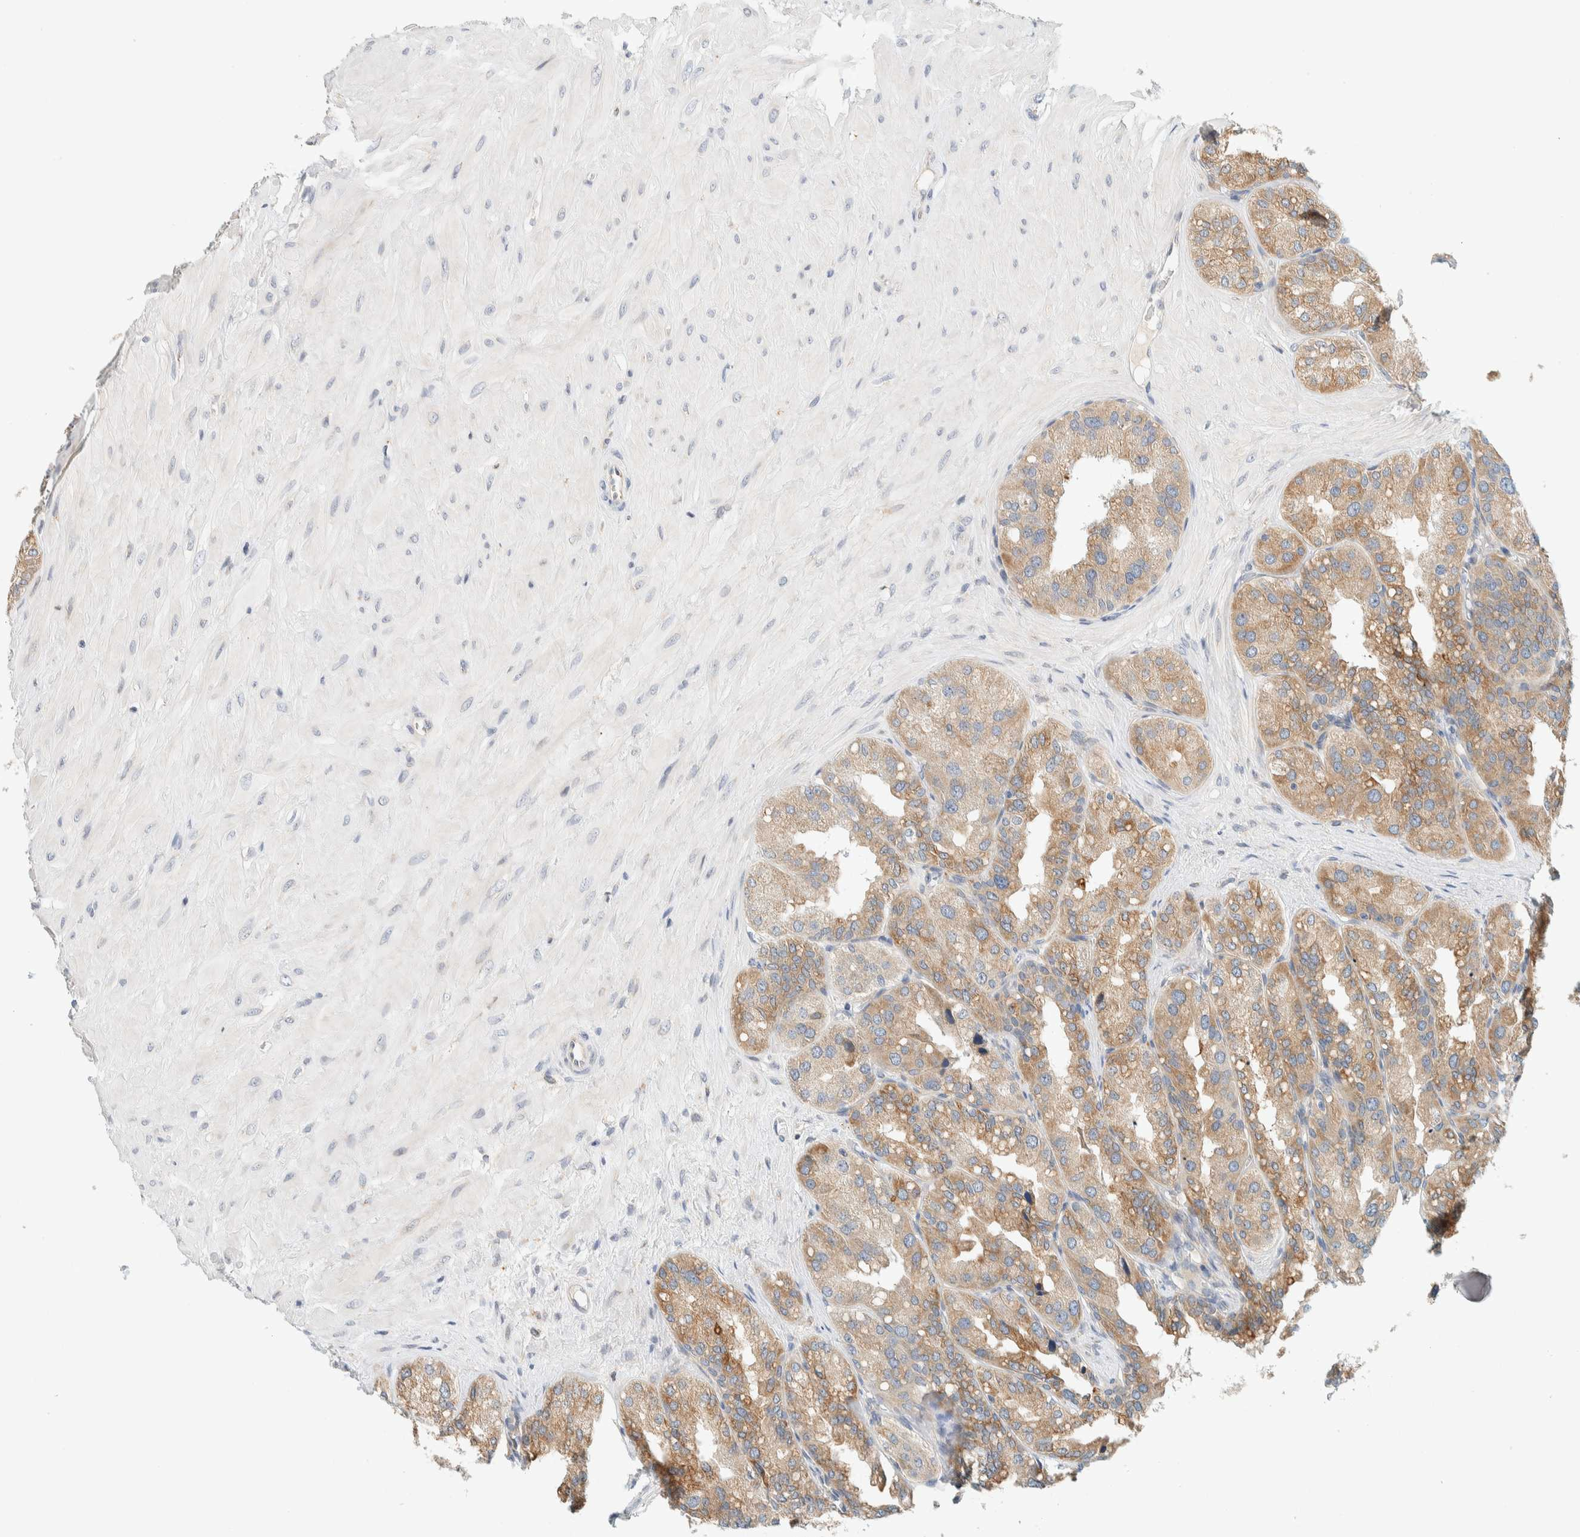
{"staining": {"intensity": "strong", "quantity": ">75%", "location": "cytoplasmic/membranous"}, "tissue": "seminal vesicle", "cell_type": "Glandular cells", "image_type": "normal", "snomed": [{"axis": "morphology", "description": "Normal tissue, NOS"}, {"axis": "topography", "description": "Prostate"}, {"axis": "topography", "description": "Seminal veicle"}], "caption": "The immunohistochemical stain highlights strong cytoplasmic/membranous staining in glandular cells of benign seminal vesicle.", "gene": "SUMF2", "patient": {"sex": "male", "age": 51}}